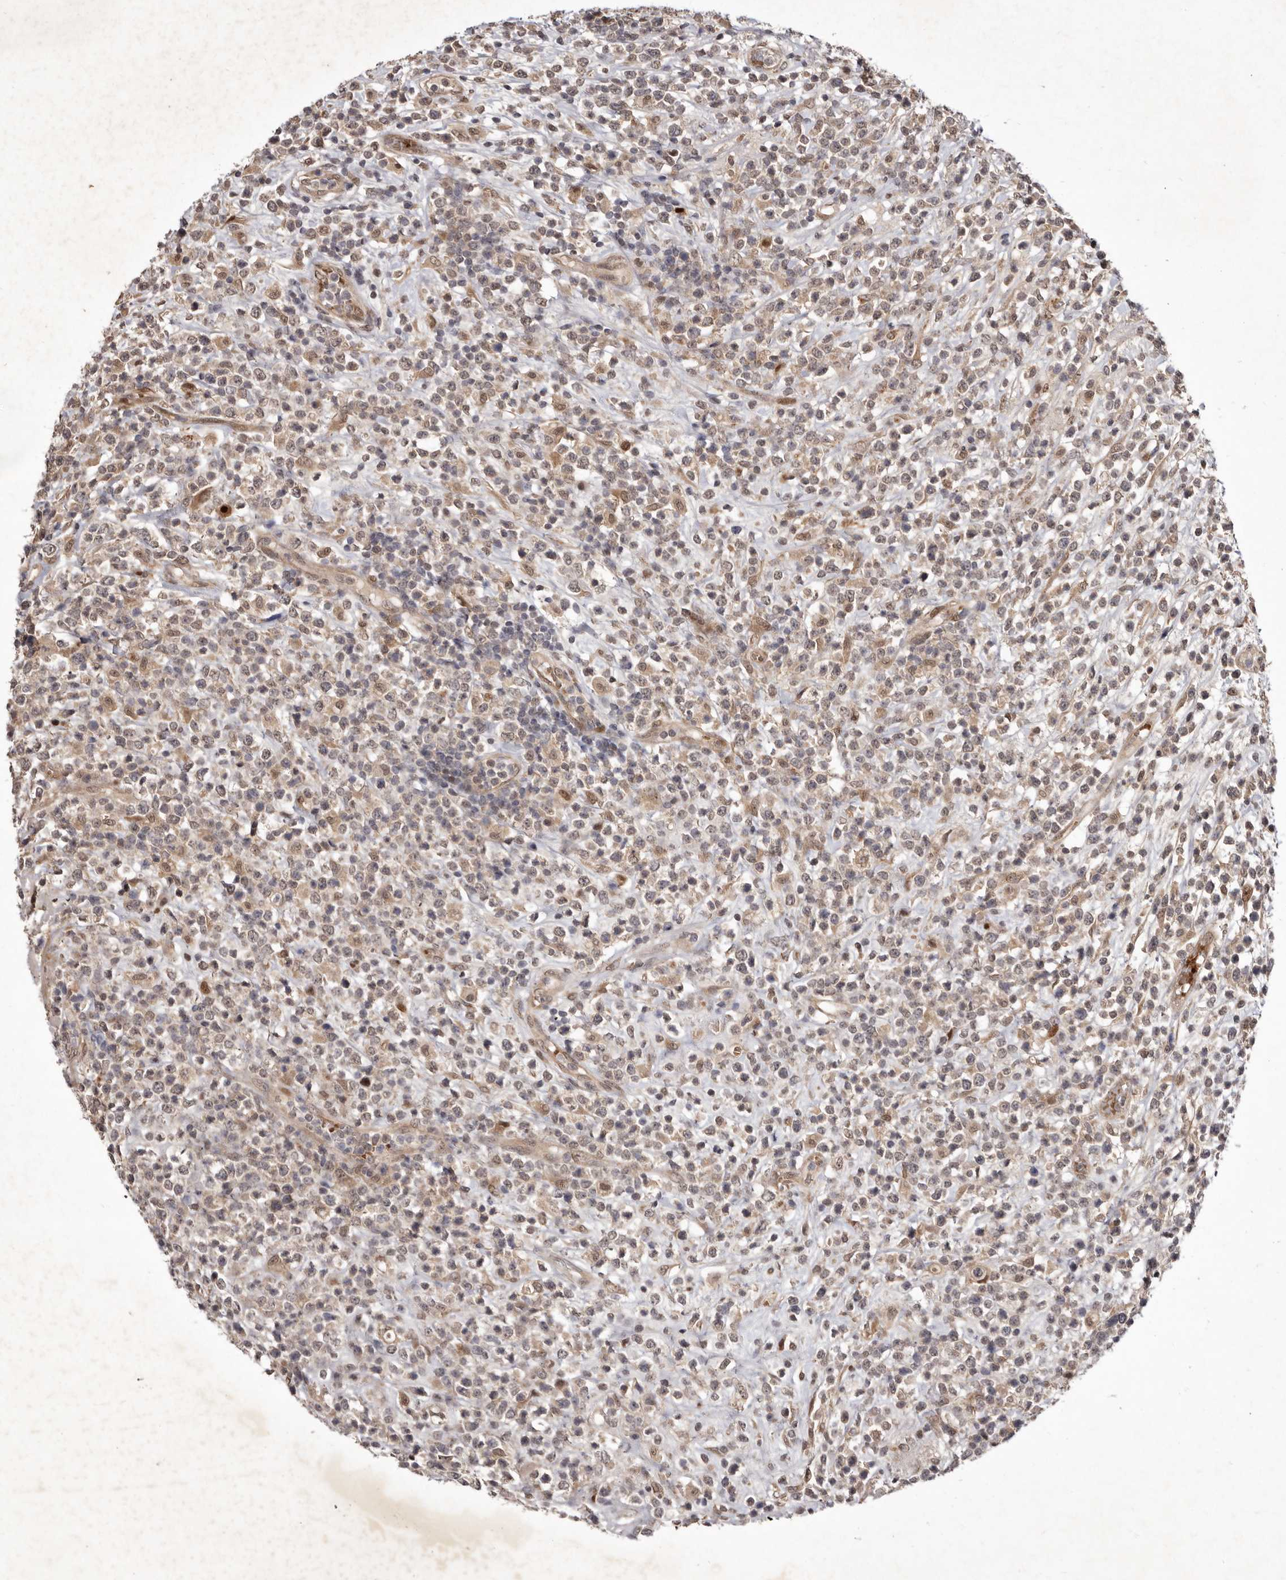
{"staining": {"intensity": "moderate", "quantity": "25%-75%", "location": "cytoplasmic/membranous,nuclear"}, "tissue": "lymphoma", "cell_type": "Tumor cells", "image_type": "cancer", "snomed": [{"axis": "morphology", "description": "Malignant lymphoma, non-Hodgkin's type, High grade"}, {"axis": "topography", "description": "Colon"}], "caption": "Protein expression analysis of human malignant lymphoma, non-Hodgkin's type (high-grade) reveals moderate cytoplasmic/membranous and nuclear staining in approximately 25%-75% of tumor cells.", "gene": "ABL1", "patient": {"sex": "female", "age": 53}}